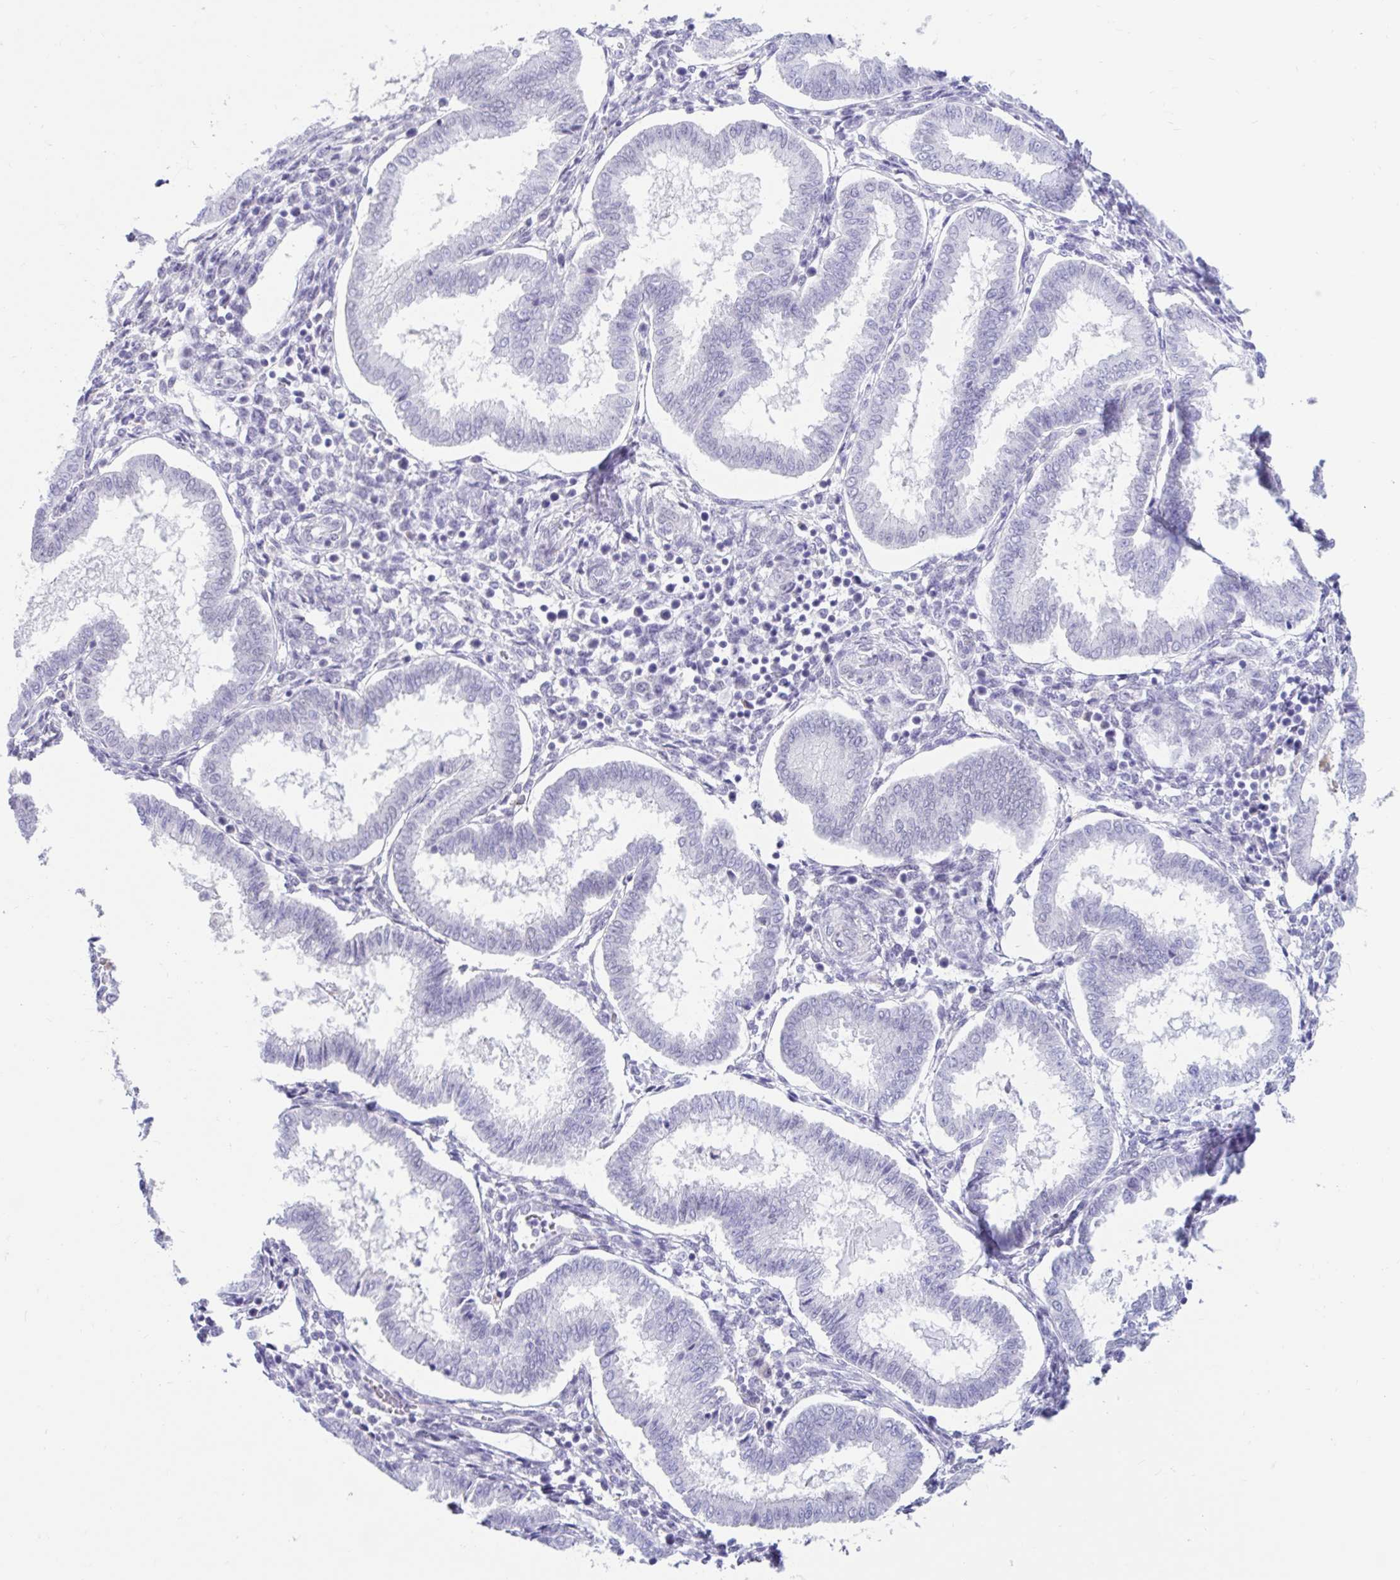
{"staining": {"intensity": "negative", "quantity": "none", "location": "none"}, "tissue": "endometrium", "cell_type": "Cells in endometrial stroma", "image_type": "normal", "snomed": [{"axis": "morphology", "description": "Normal tissue, NOS"}, {"axis": "topography", "description": "Endometrium"}], "caption": "IHC photomicrograph of normal endometrium: endometrium stained with DAB (3,3'-diaminobenzidine) exhibits no significant protein positivity in cells in endometrial stroma.", "gene": "DCAF17", "patient": {"sex": "female", "age": 24}}